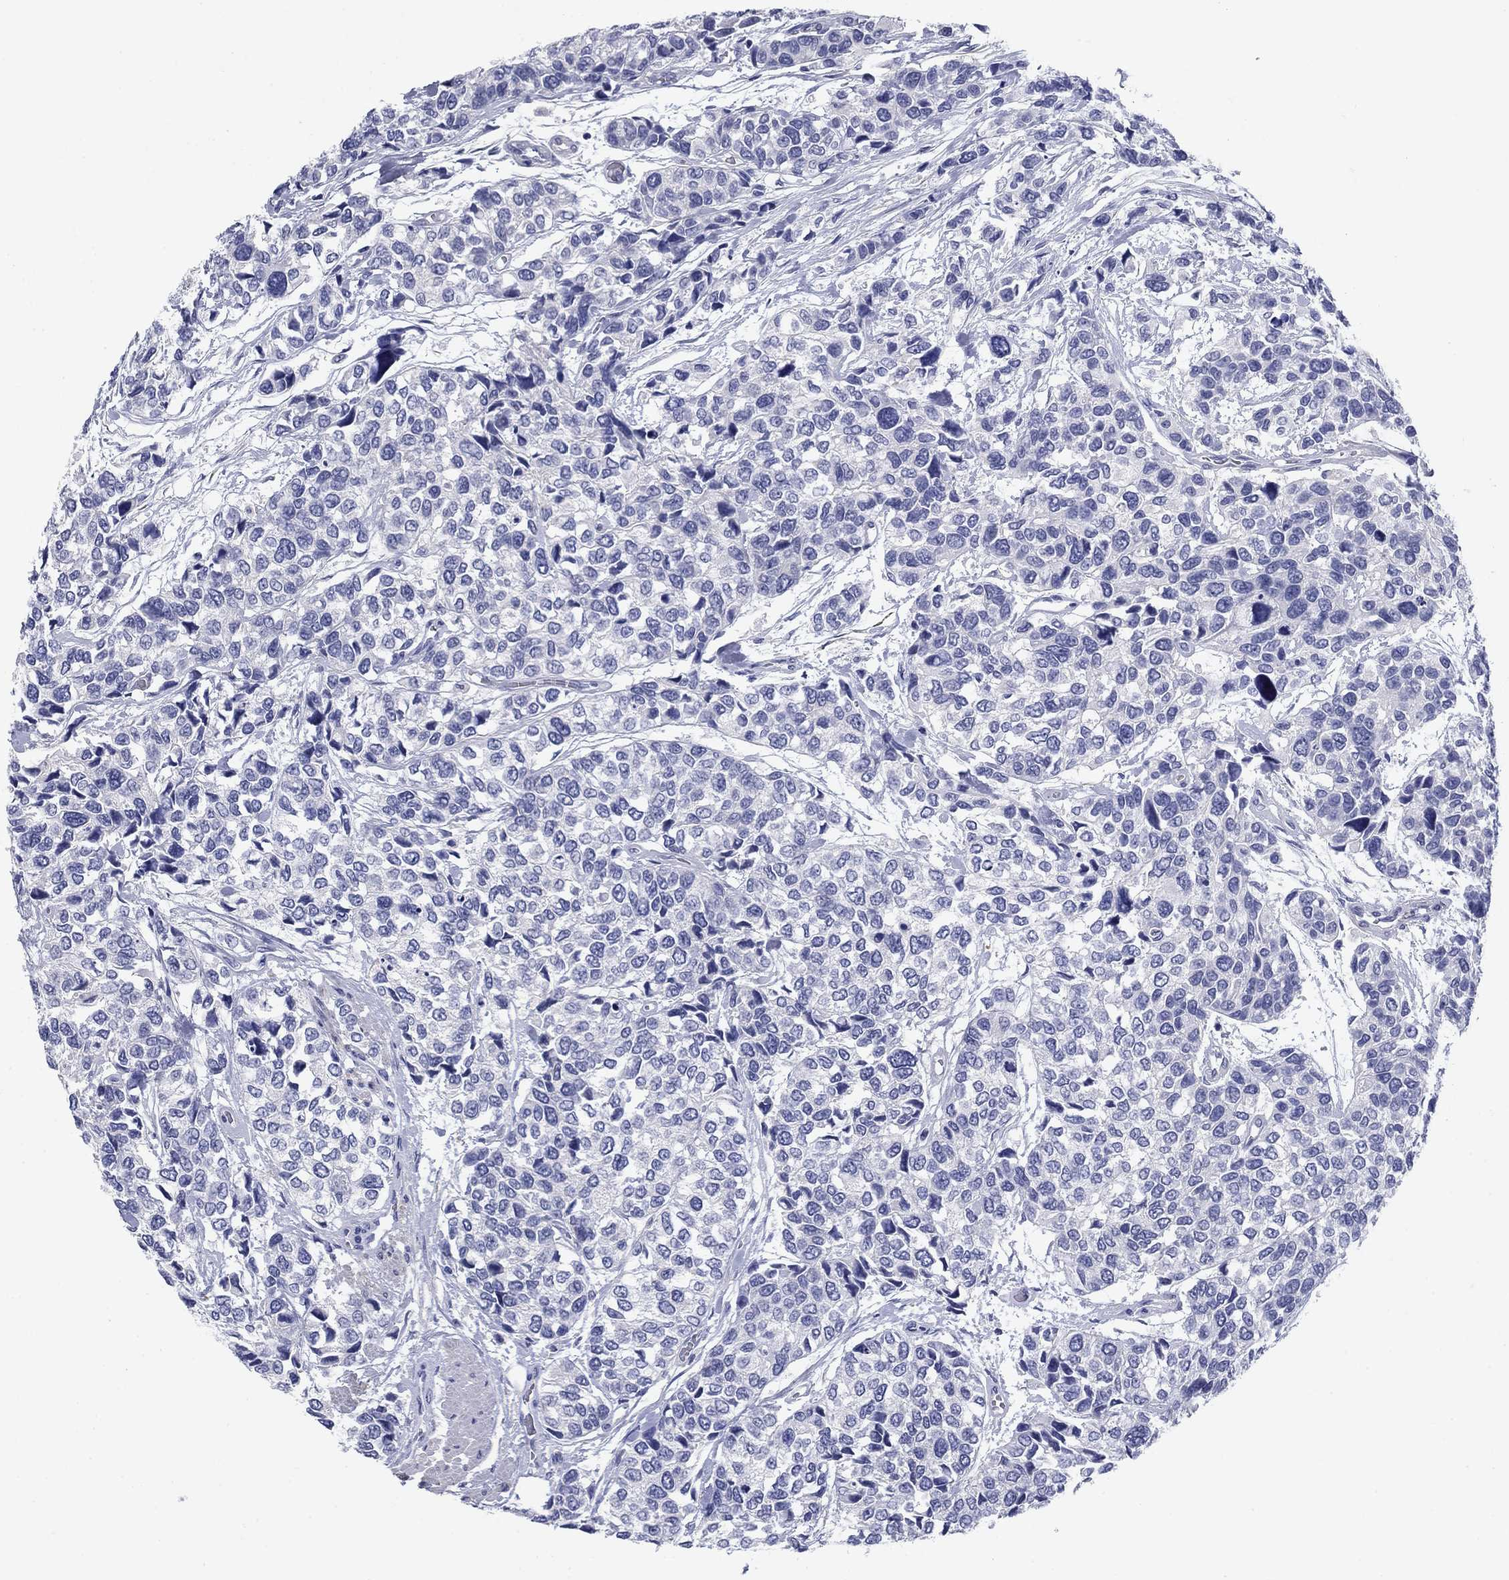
{"staining": {"intensity": "negative", "quantity": "none", "location": "none"}, "tissue": "urothelial cancer", "cell_type": "Tumor cells", "image_type": "cancer", "snomed": [{"axis": "morphology", "description": "Urothelial carcinoma, High grade"}, {"axis": "topography", "description": "Urinary bladder"}], "caption": "DAB immunohistochemical staining of urothelial cancer reveals no significant expression in tumor cells. (Brightfield microscopy of DAB (3,3'-diaminobenzidine) IHC at high magnification).", "gene": "PRKCG", "patient": {"sex": "male", "age": 77}}